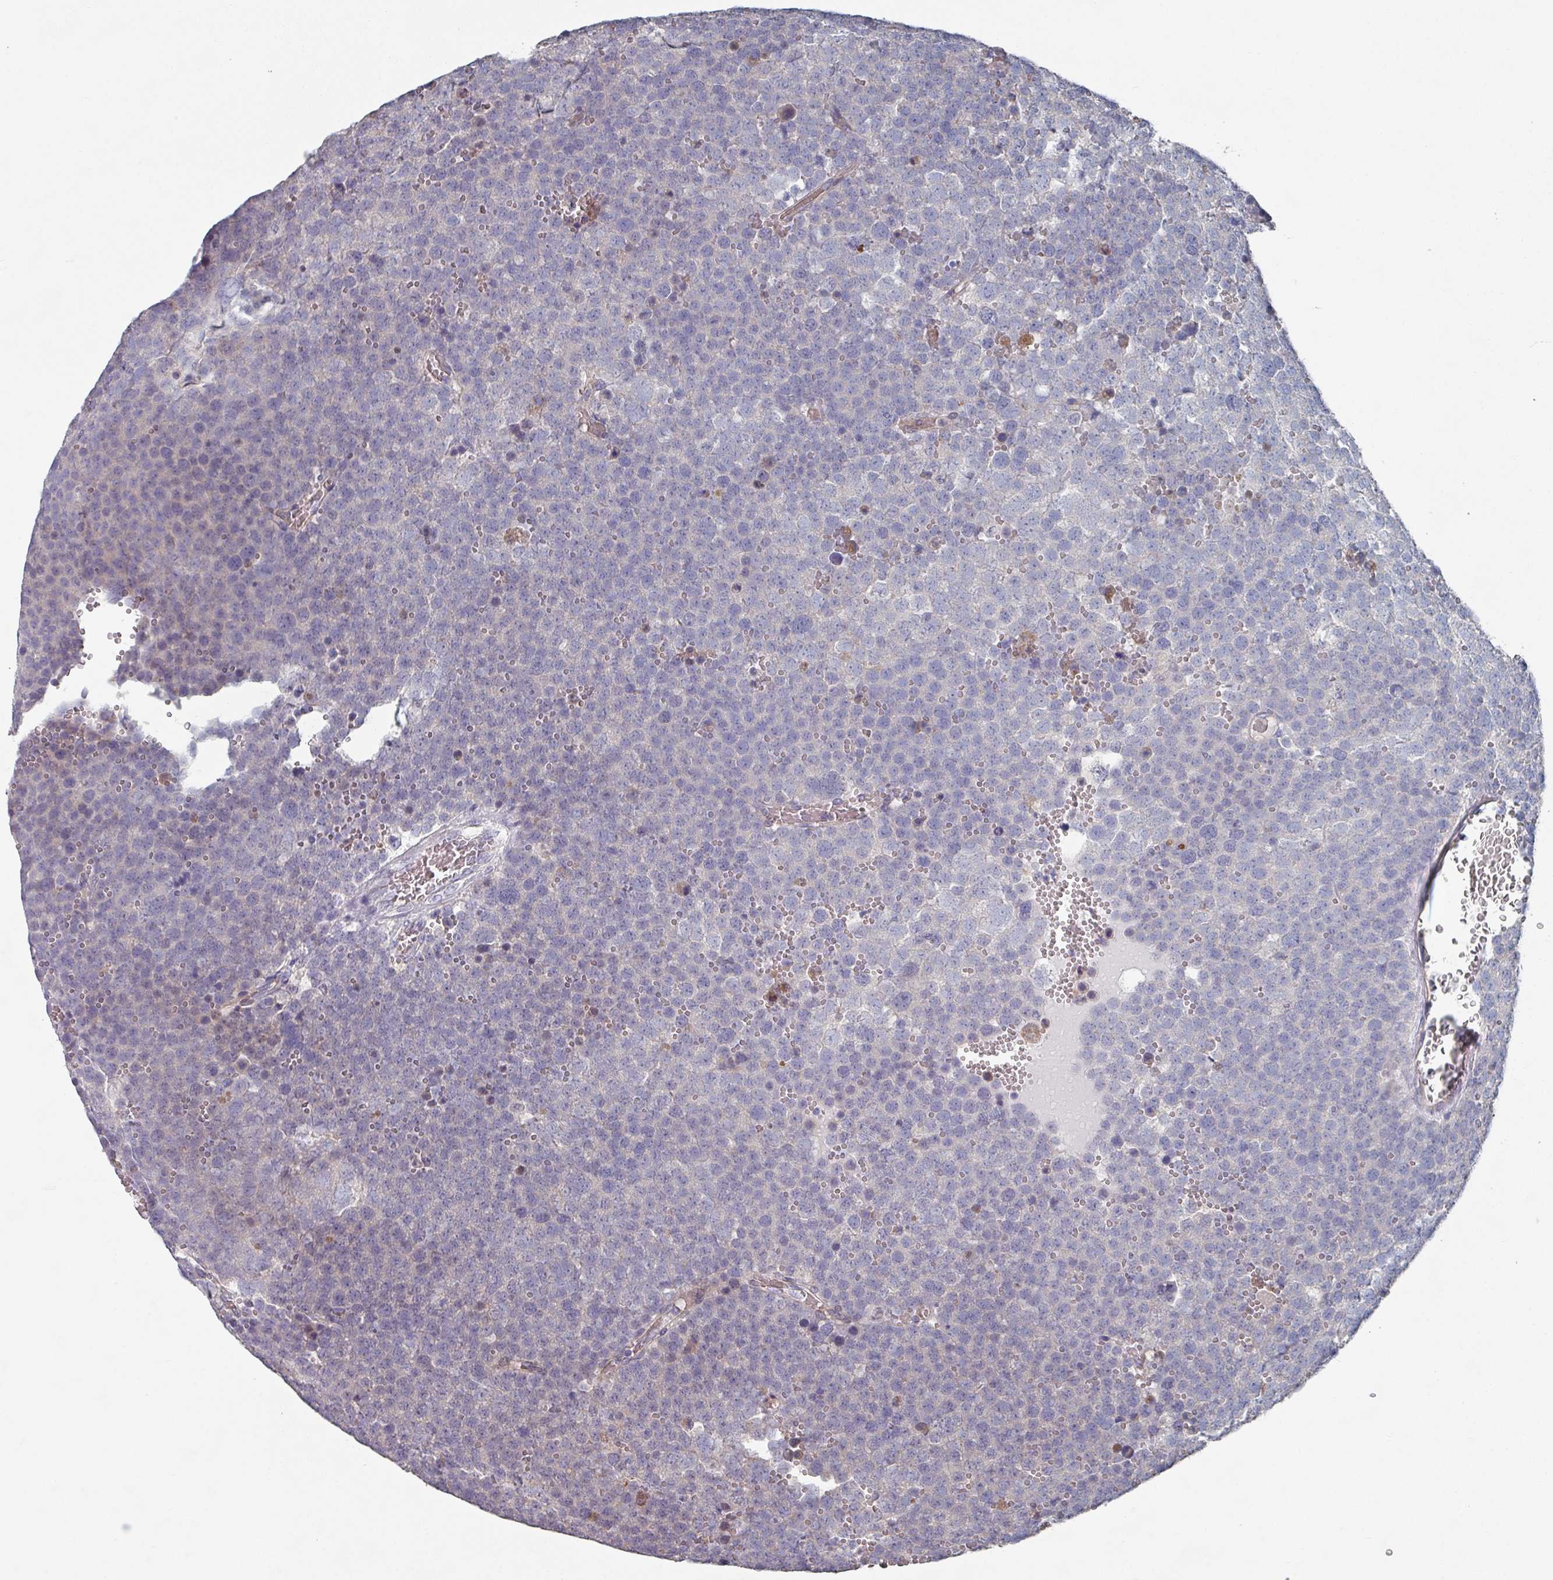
{"staining": {"intensity": "negative", "quantity": "none", "location": "none"}, "tissue": "testis cancer", "cell_type": "Tumor cells", "image_type": "cancer", "snomed": [{"axis": "morphology", "description": "Seminoma, NOS"}, {"axis": "topography", "description": "Testis"}], "caption": "Immunohistochemistry of testis cancer (seminoma) demonstrates no expression in tumor cells.", "gene": "EFL1", "patient": {"sex": "male", "age": 71}}